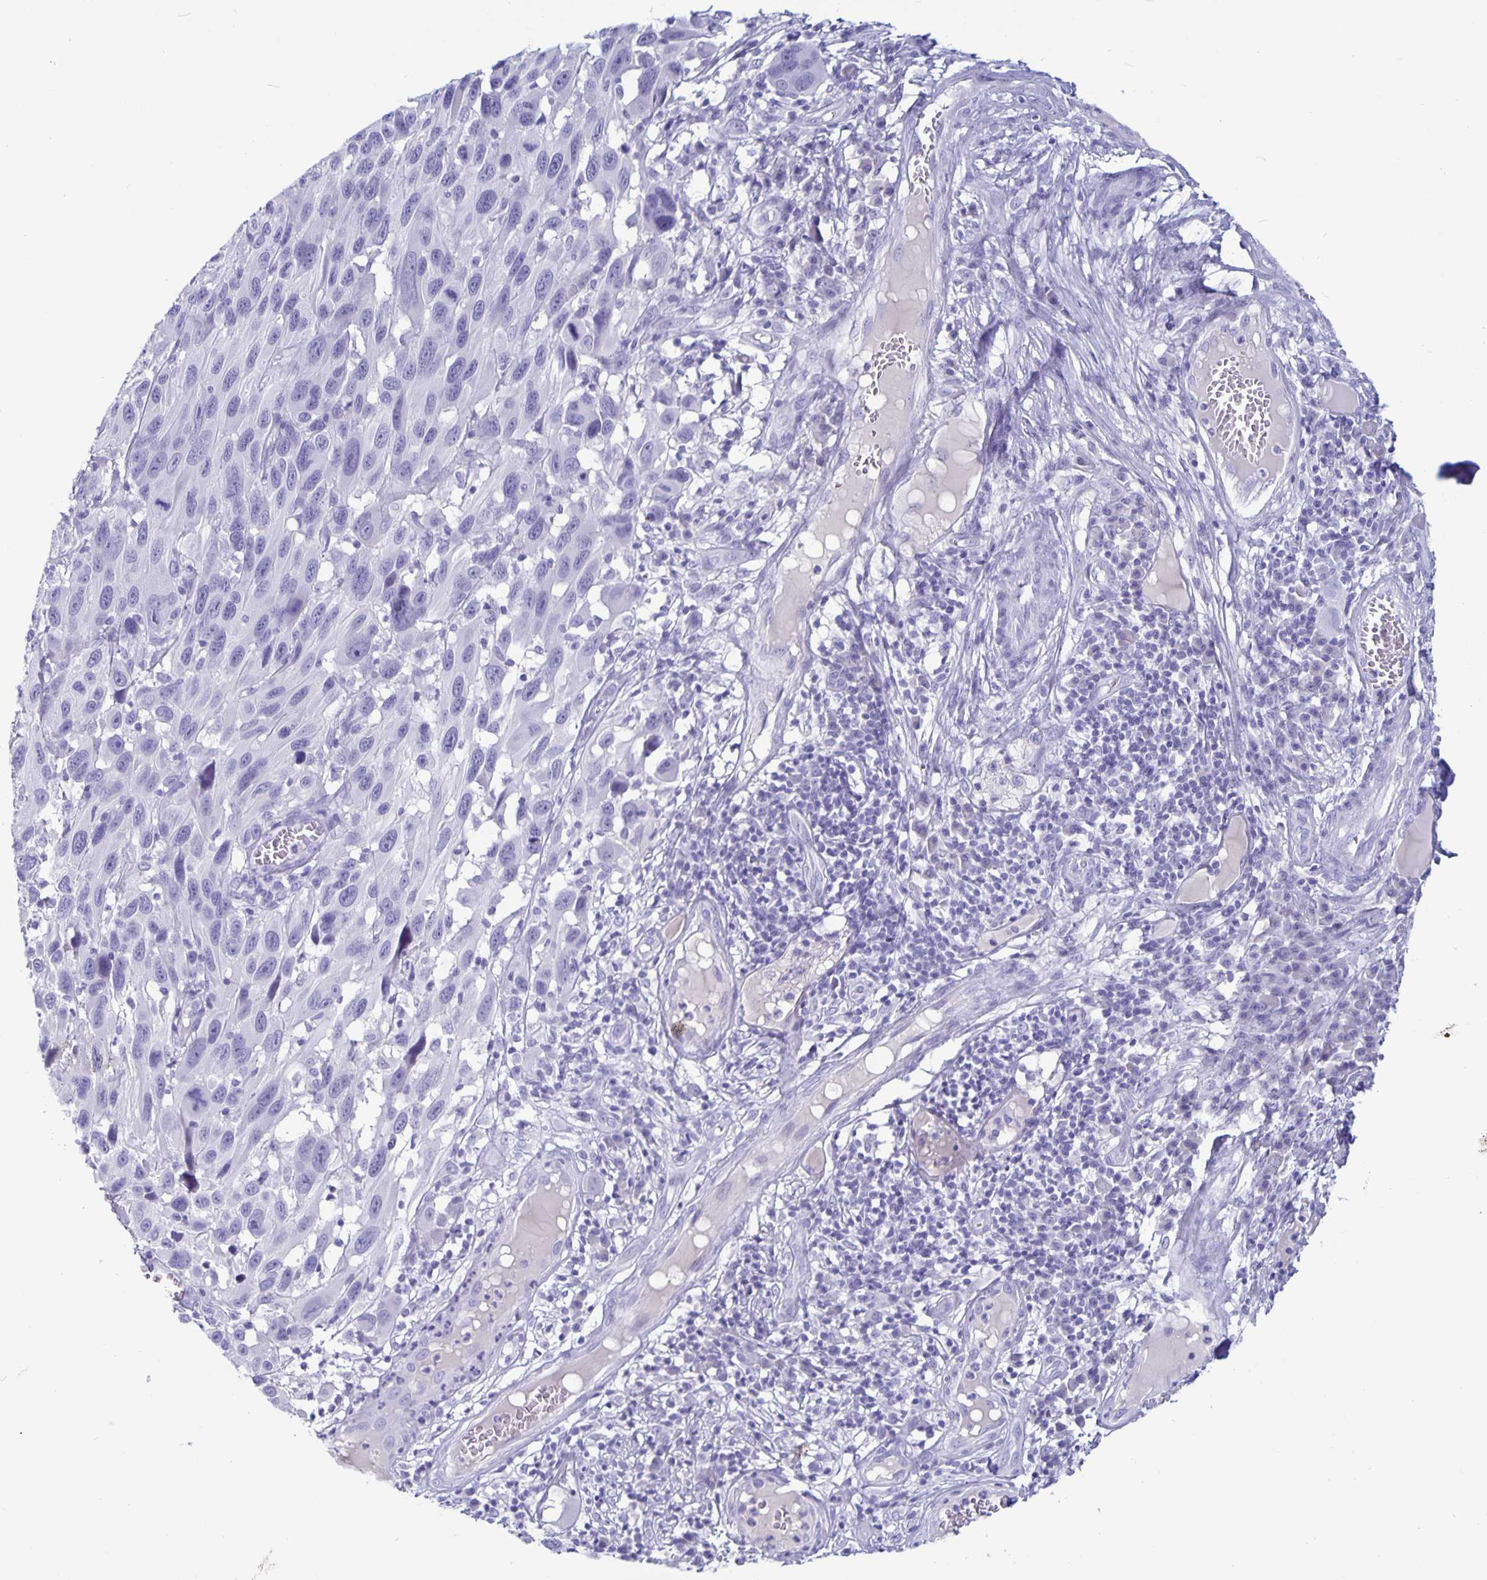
{"staining": {"intensity": "negative", "quantity": "none", "location": "none"}, "tissue": "melanoma", "cell_type": "Tumor cells", "image_type": "cancer", "snomed": [{"axis": "morphology", "description": "Malignant melanoma, NOS"}, {"axis": "topography", "description": "Skin"}], "caption": "A high-resolution image shows IHC staining of melanoma, which exhibits no significant staining in tumor cells.", "gene": "BPIFA3", "patient": {"sex": "male", "age": 53}}